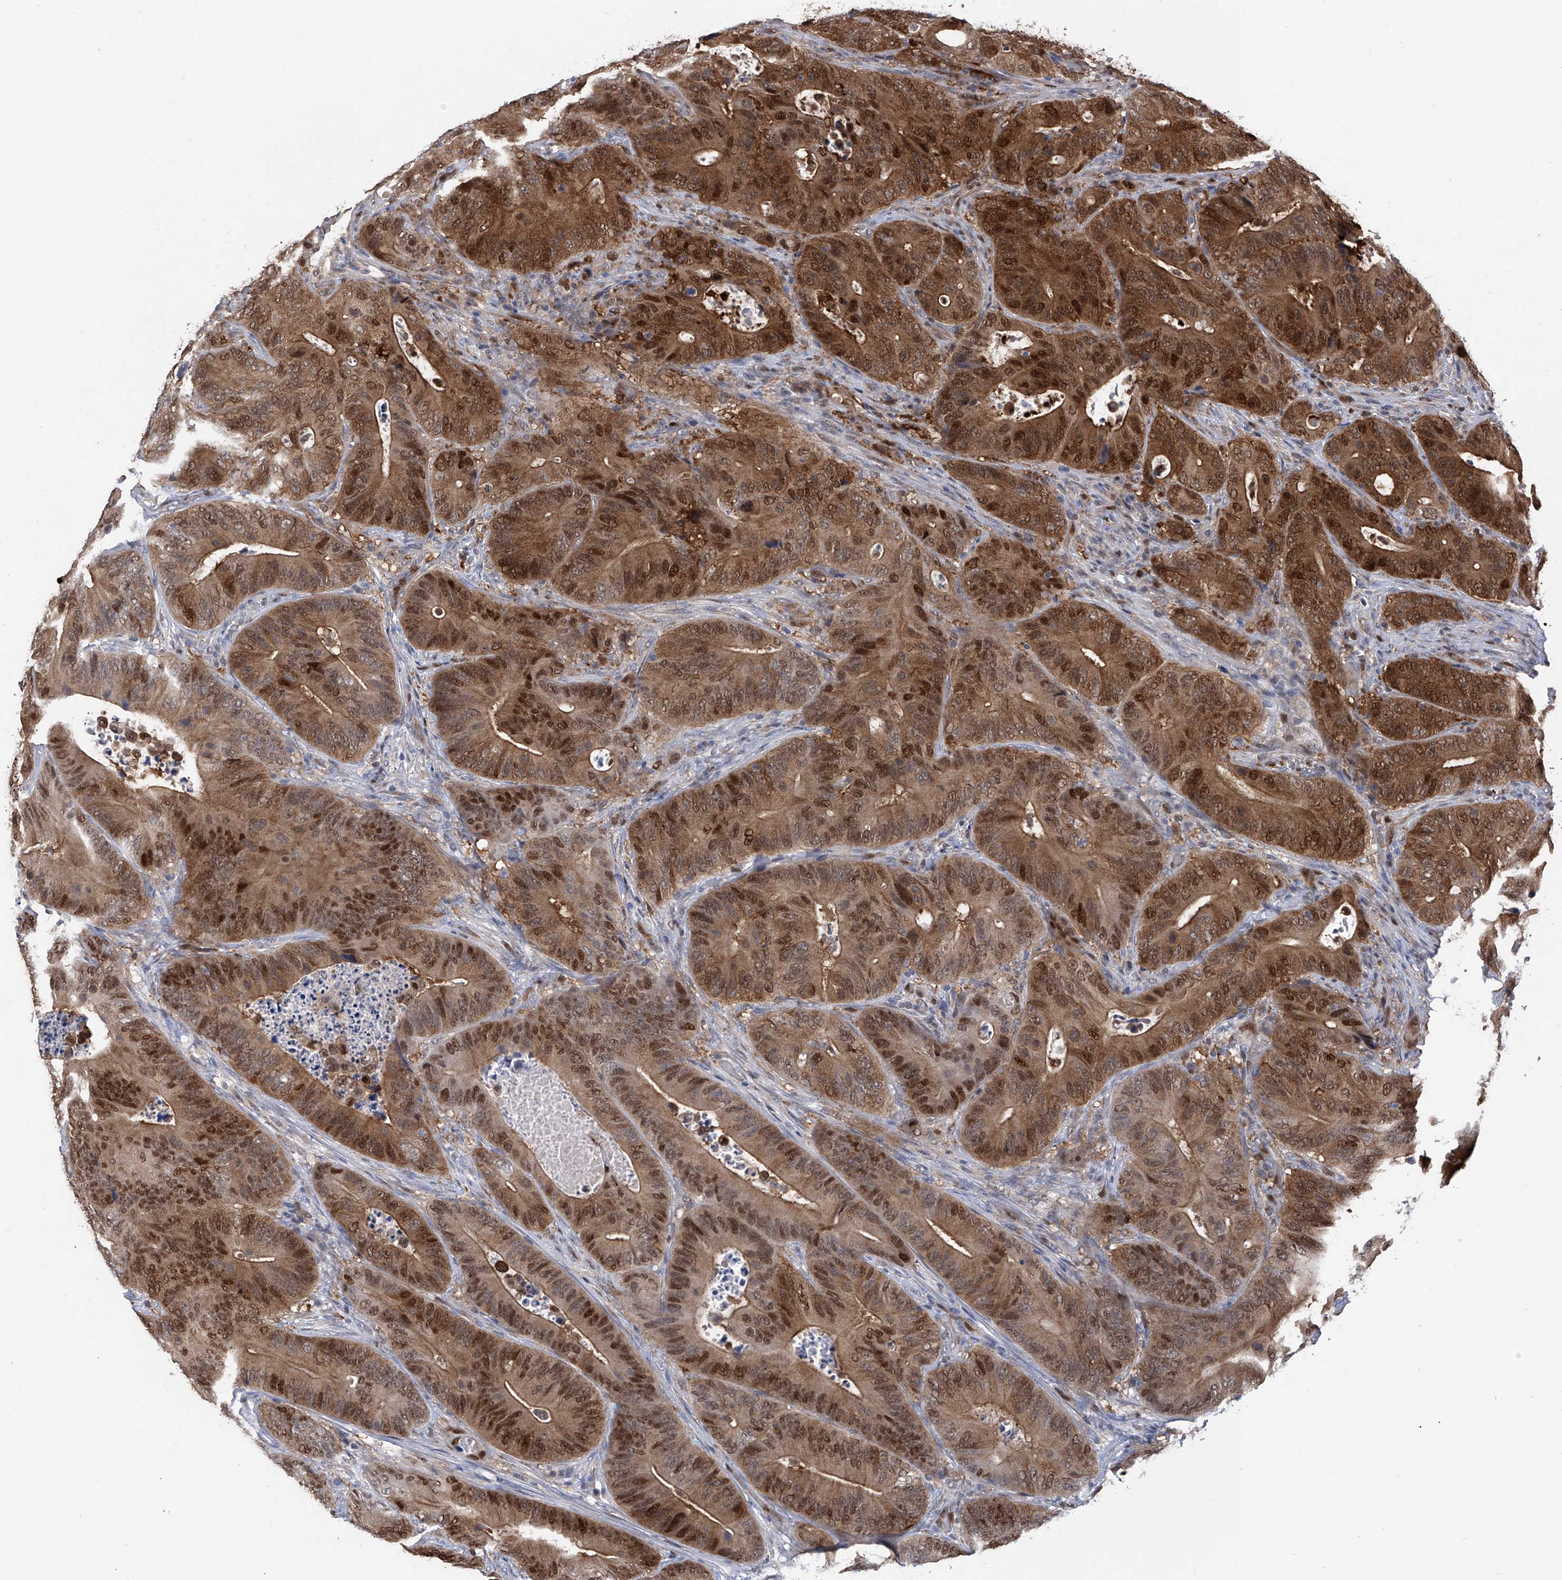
{"staining": {"intensity": "moderate", "quantity": ">75%", "location": "cytoplasmic/membranous,nuclear"}, "tissue": "colorectal cancer", "cell_type": "Tumor cells", "image_type": "cancer", "snomed": [{"axis": "morphology", "description": "Adenocarcinoma, NOS"}, {"axis": "topography", "description": "Colon"}], "caption": "About >75% of tumor cells in colorectal cancer exhibit moderate cytoplasmic/membranous and nuclear protein positivity as visualized by brown immunohistochemical staining.", "gene": "PHF20", "patient": {"sex": "male", "age": 83}}